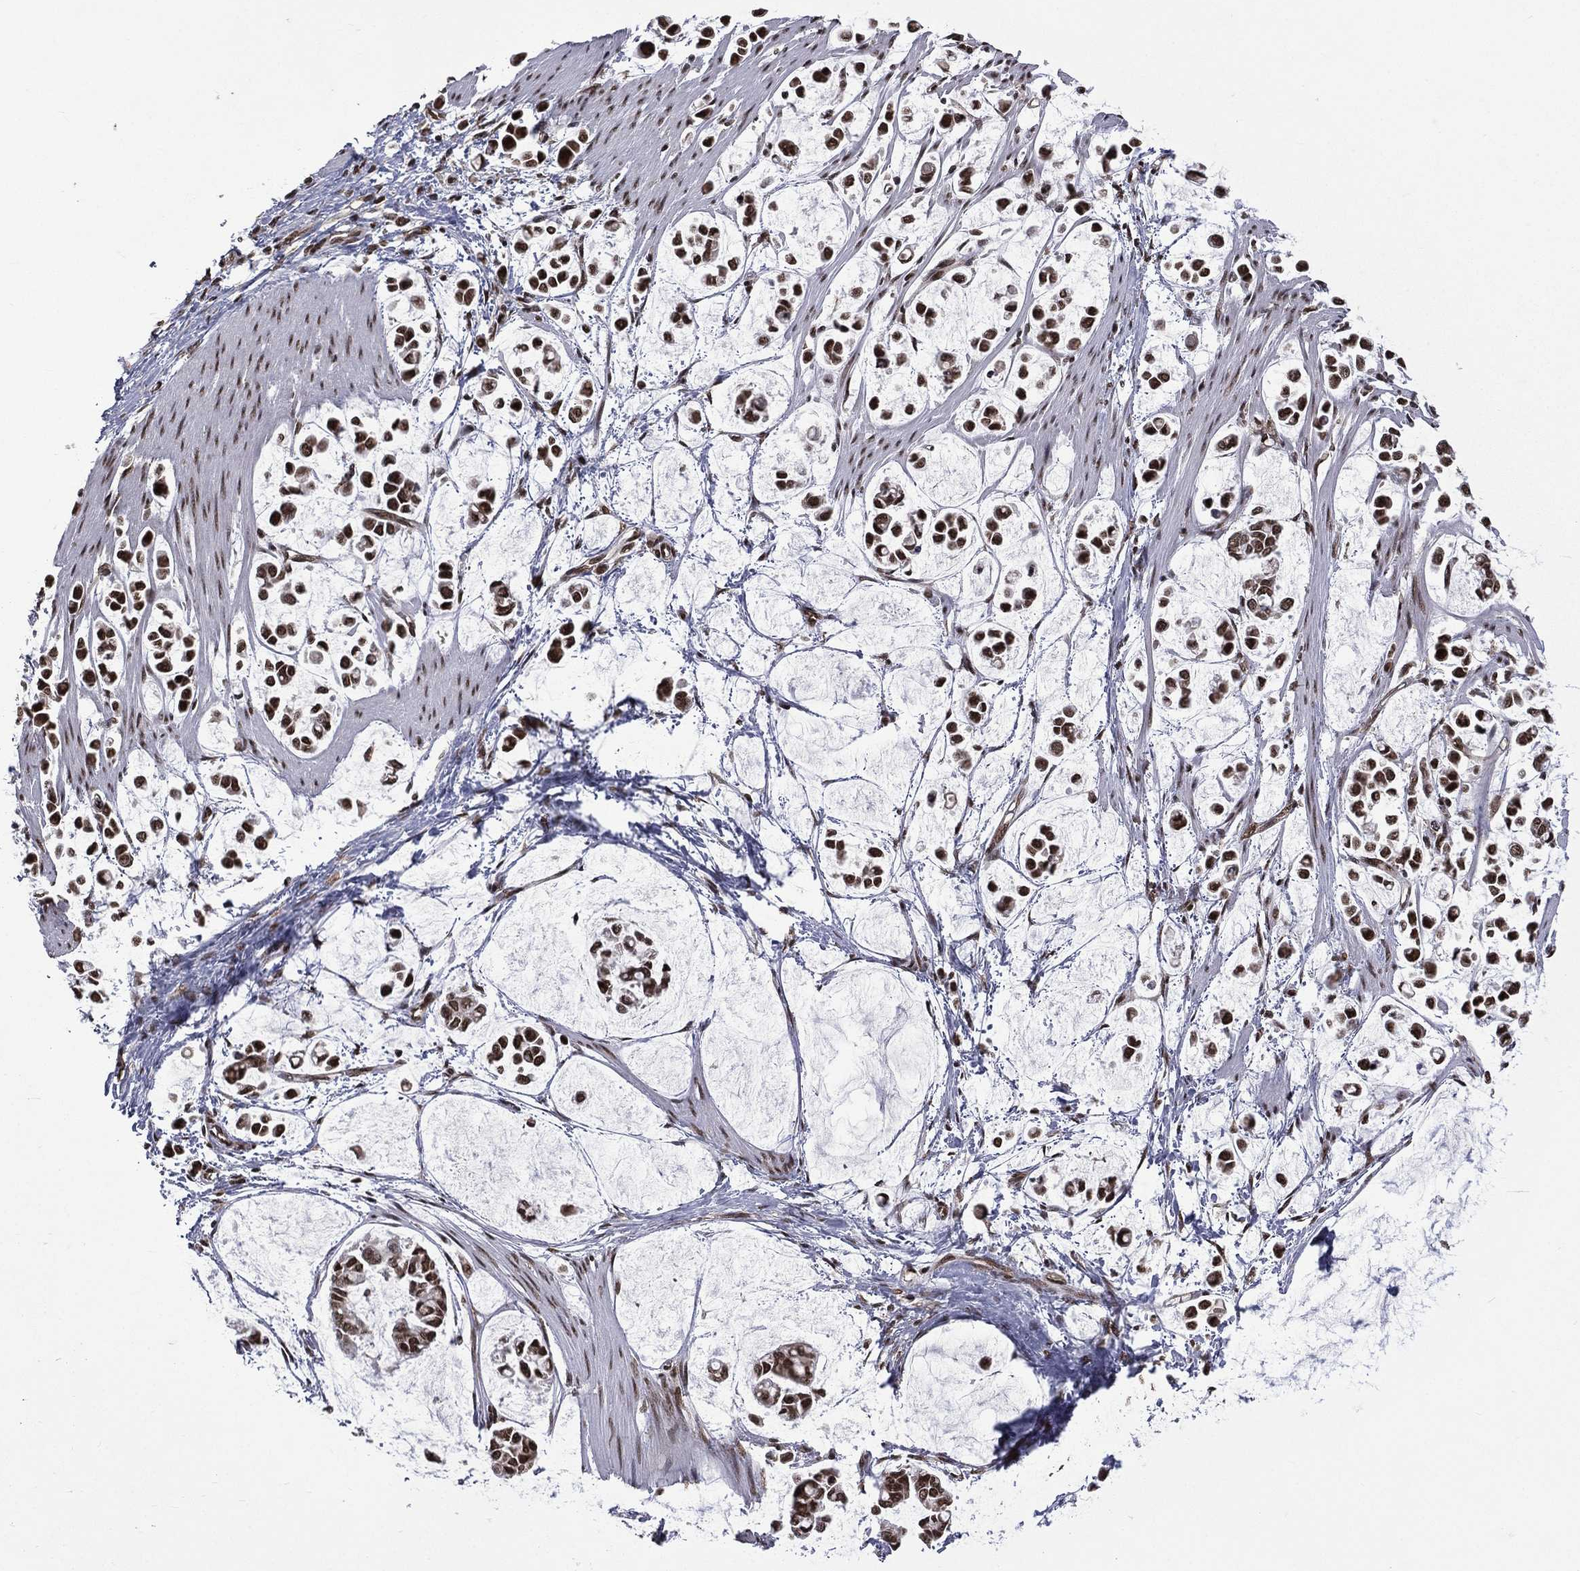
{"staining": {"intensity": "strong", "quantity": ">75%", "location": "nuclear"}, "tissue": "stomach cancer", "cell_type": "Tumor cells", "image_type": "cancer", "snomed": [{"axis": "morphology", "description": "Adenocarcinoma, NOS"}, {"axis": "topography", "description": "Stomach"}], "caption": "Human adenocarcinoma (stomach) stained with a protein marker displays strong staining in tumor cells.", "gene": "C5orf24", "patient": {"sex": "male", "age": 82}}